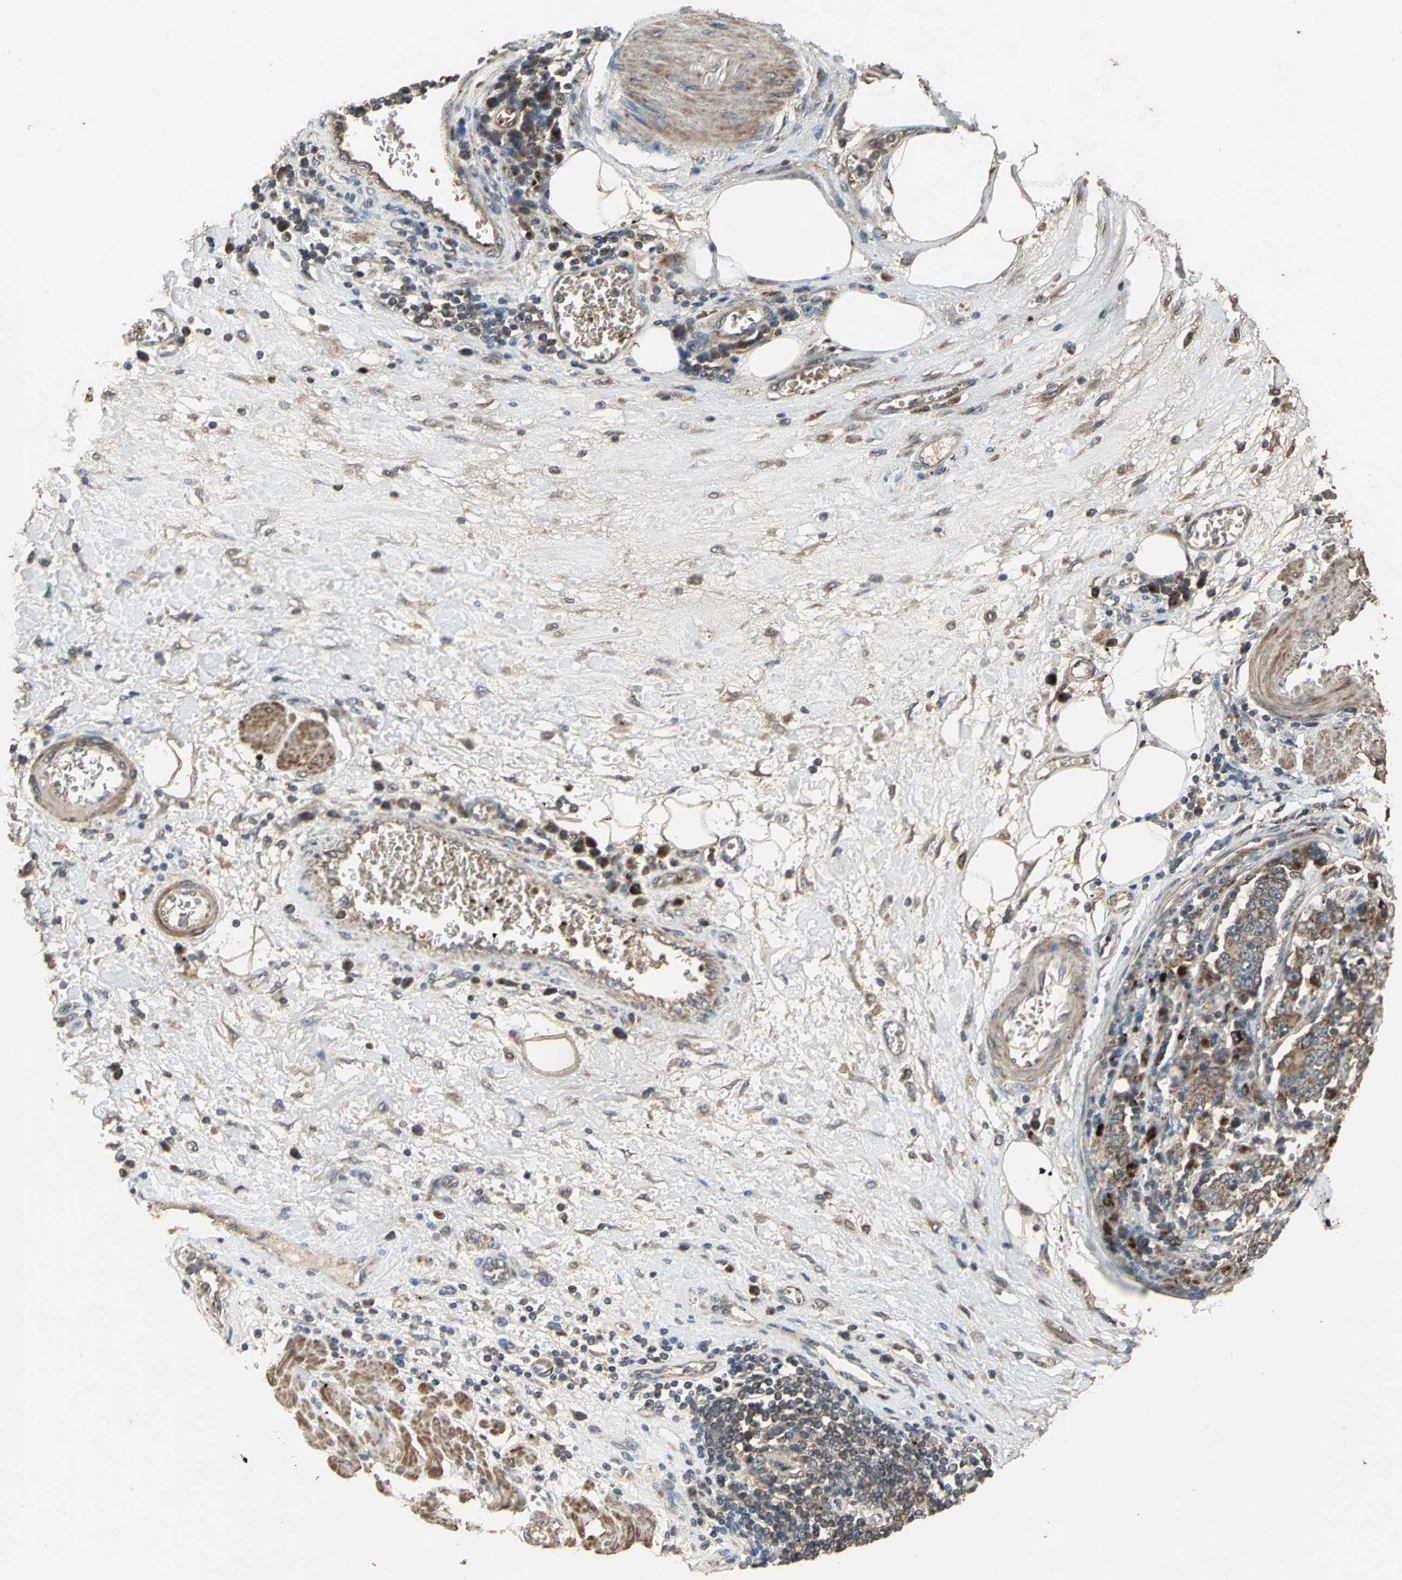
{"staining": {"intensity": "strong", "quantity": "25%-75%", "location": "cytoplasmic/membranous"}, "tissue": "stomach cancer", "cell_type": "Tumor cells", "image_type": "cancer", "snomed": [{"axis": "morphology", "description": "Normal tissue, NOS"}, {"axis": "morphology", "description": "Adenocarcinoma, NOS"}, {"axis": "topography", "description": "Stomach, upper"}, {"axis": "topography", "description": "Stomach"}], "caption": "Stomach cancer (adenocarcinoma) stained for a protein (brown) exhibits strong cytoplasmic/membranous positive expression in about 25%-75% of tumor cells.", "gene": "POLRMT", "patient": {"sex": "male", "age": 59}}